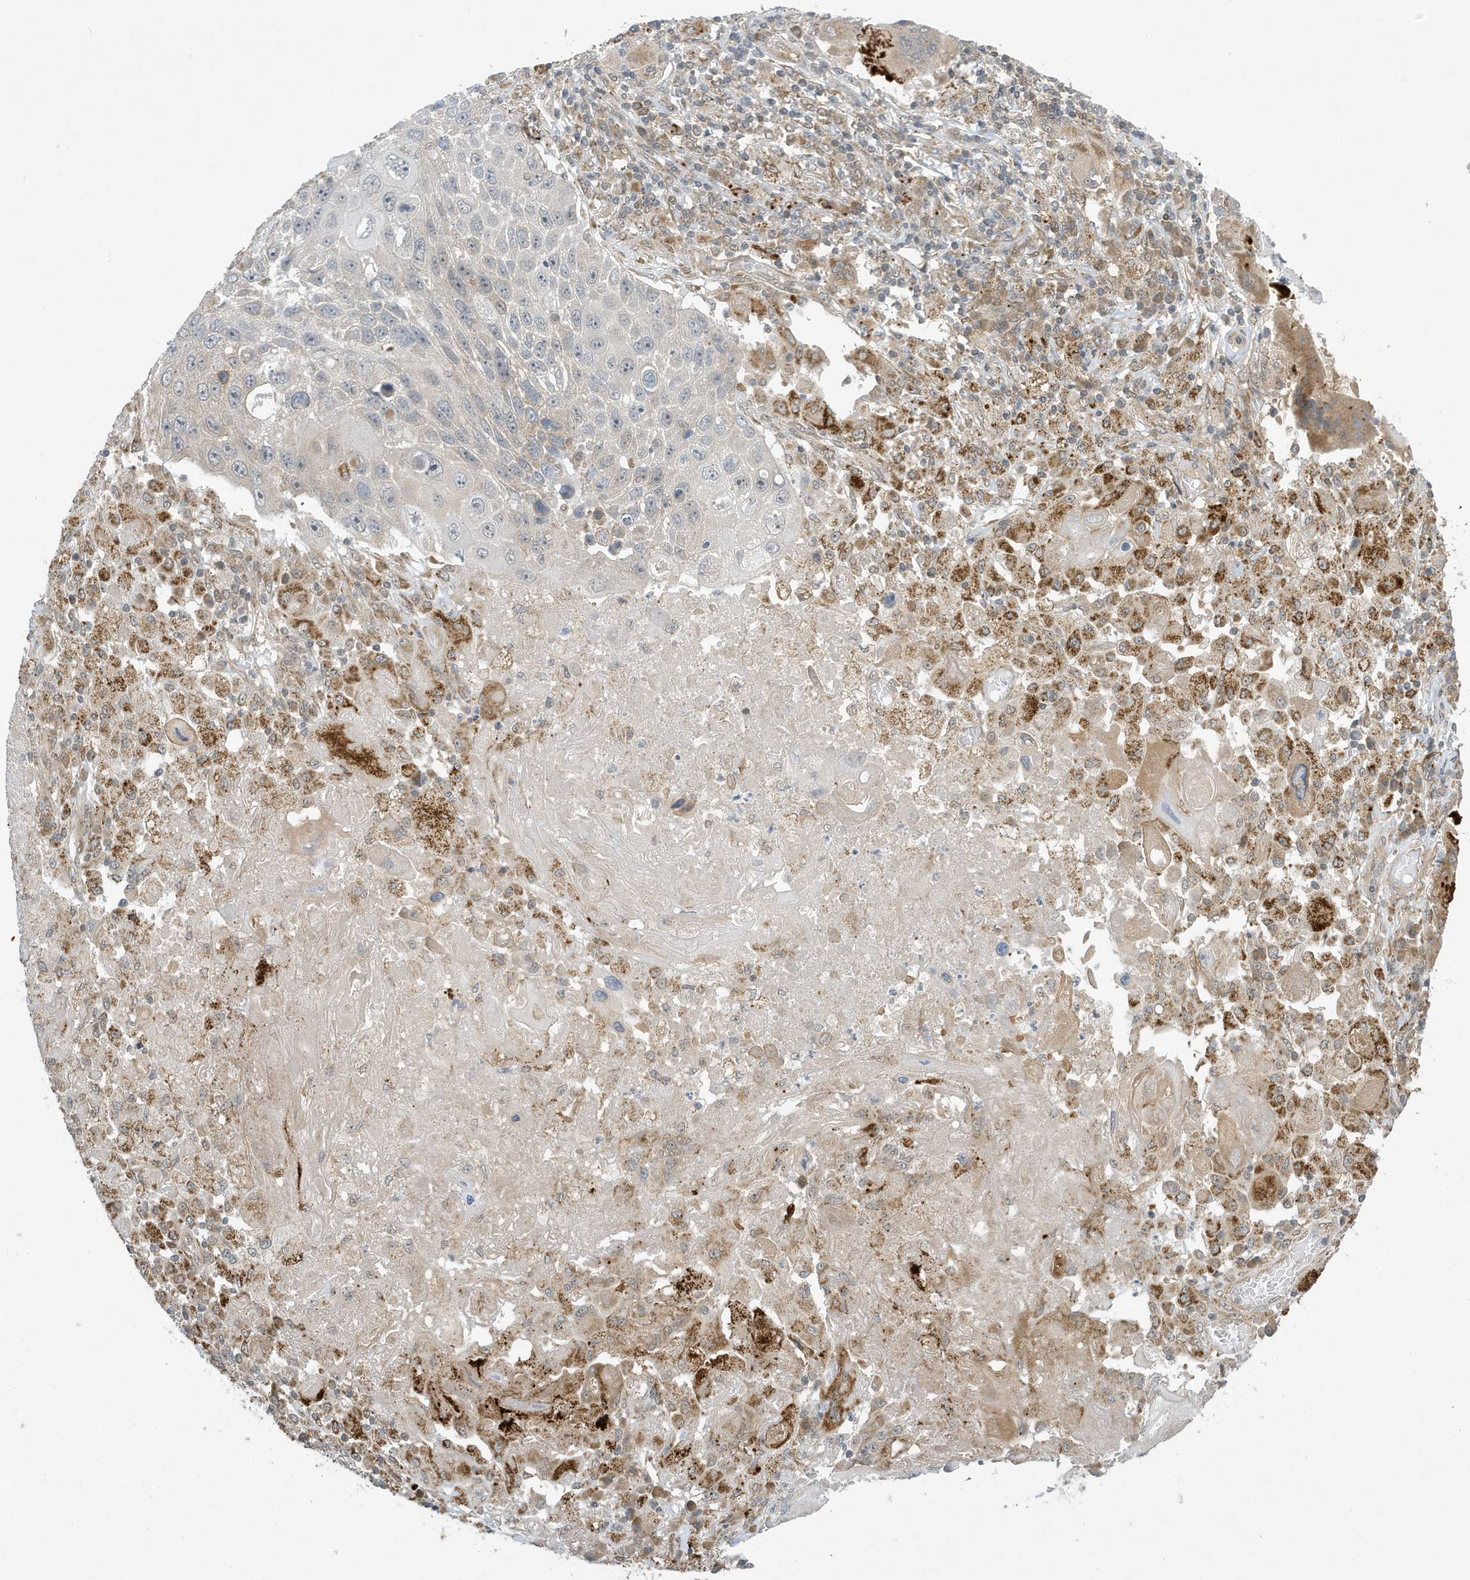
{"staining": {"intensity": "negative", "quantity": "none", "location": "none"}, "tissue": "lung cancer", "cell_type": "Tumor cells", "image_type": "cancer", "snomed": [{"axis": "morphology", "description": "Squamous cell carcinoma, NOS"}, {"axis": "topography", "description": "Lung"}], "caption": "This is an immunohistochemistry micrograph of lung cancer (squamous cell carcinoma). There is no staining in tumor cells.", "gene": "NCOA7", "patient": {"sex": "male", "age": 61}}